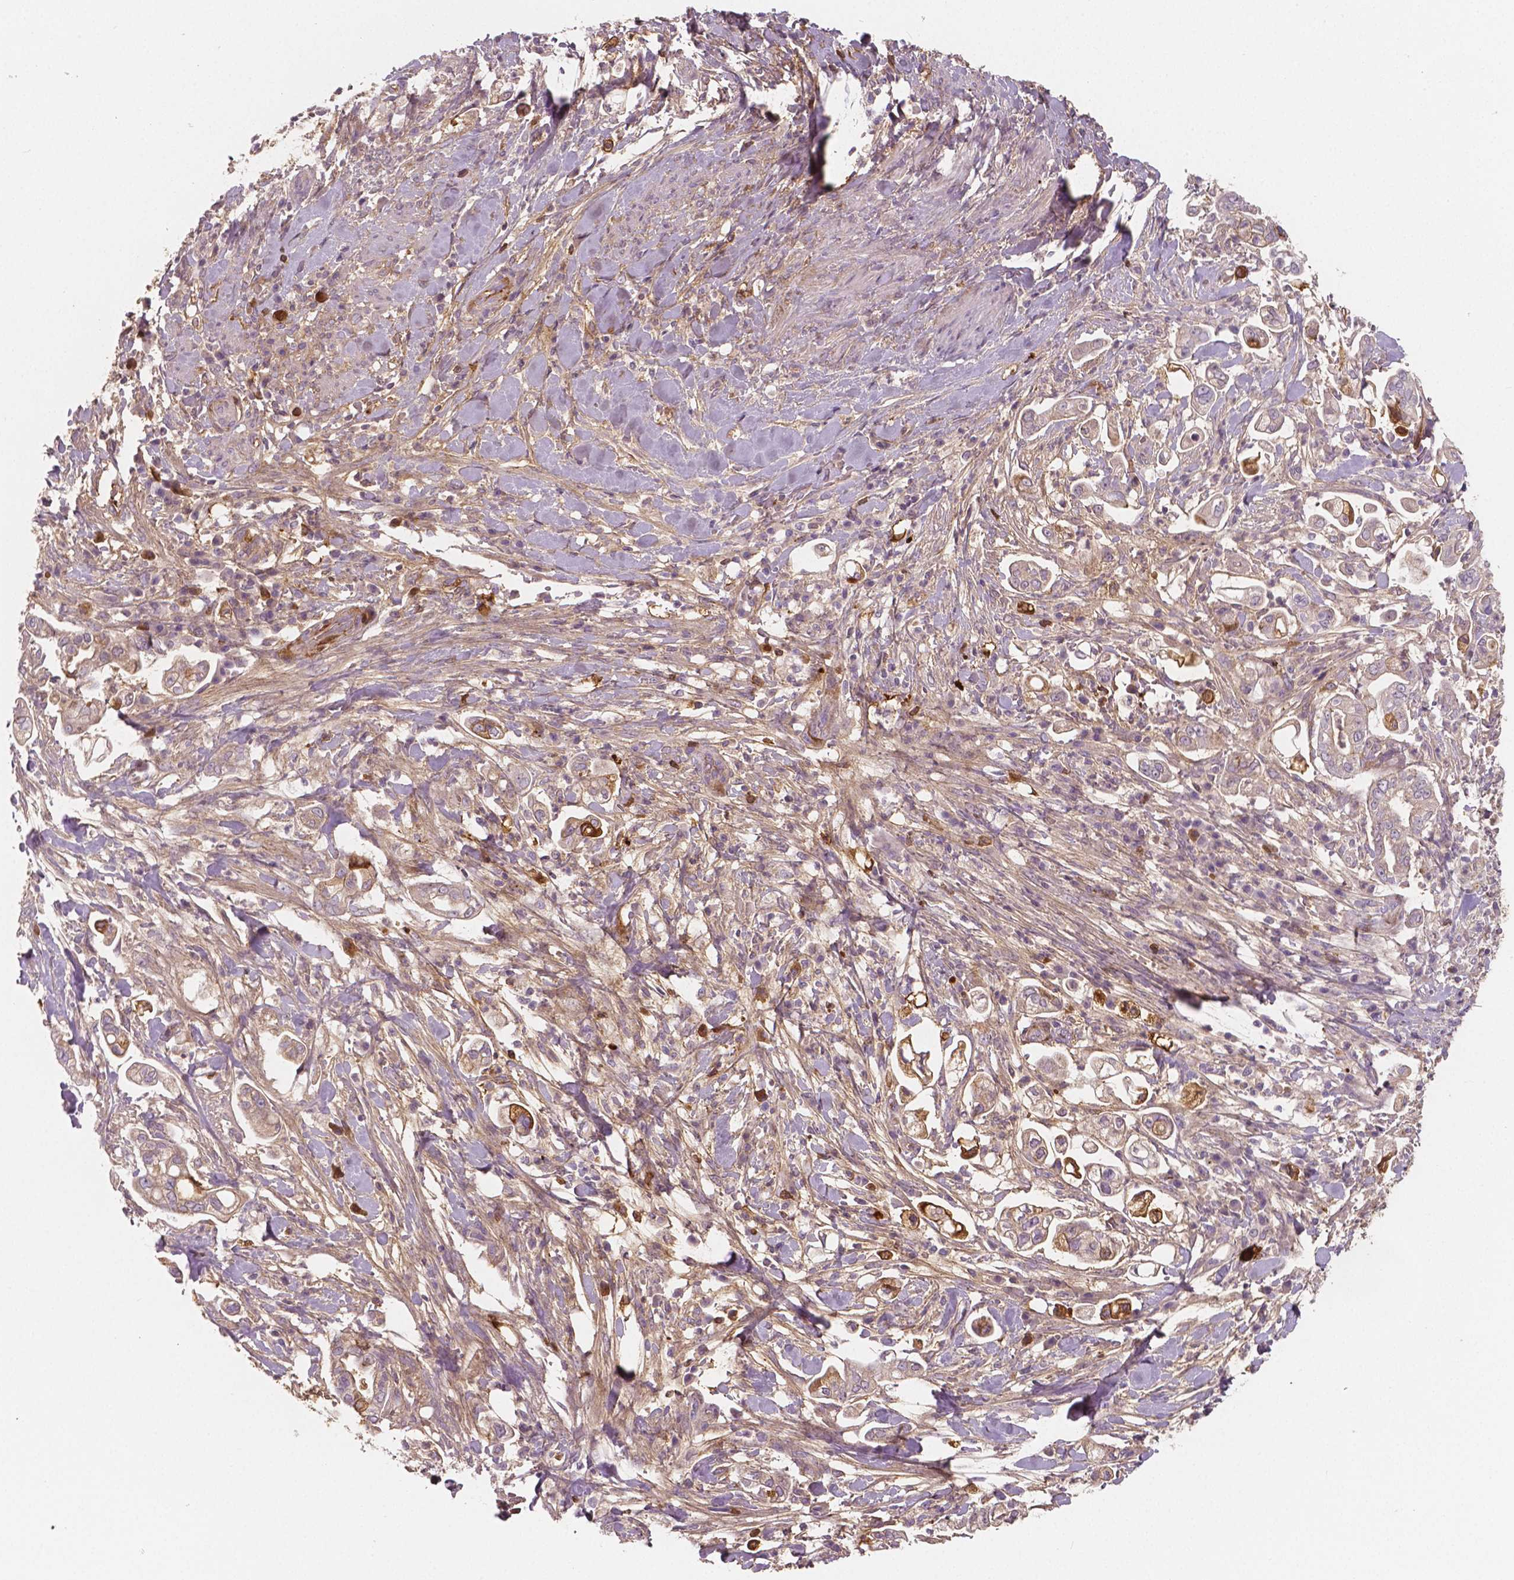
{"staining": {"intensity": "weak", "quantity": "25%-75%", "location": "cytoplasmic/membranous"}, "tissue": "pancreatic cancer", "cell_type": "Tumor cells", "image_type": "cancer", "snomed": [{"axis": "morphology", "description": "Adenocarcinoma, NOS"}, {"axis": "topography", "description": "Pancreas"}], "caption": "A brown stain highlights weak cytoplasmic/membranous expression of a protein in human adenocarcinoma (pancreatic) tumor cells.", "gene": "APOA4", "patient": {"sex": "female", "age": 69}}